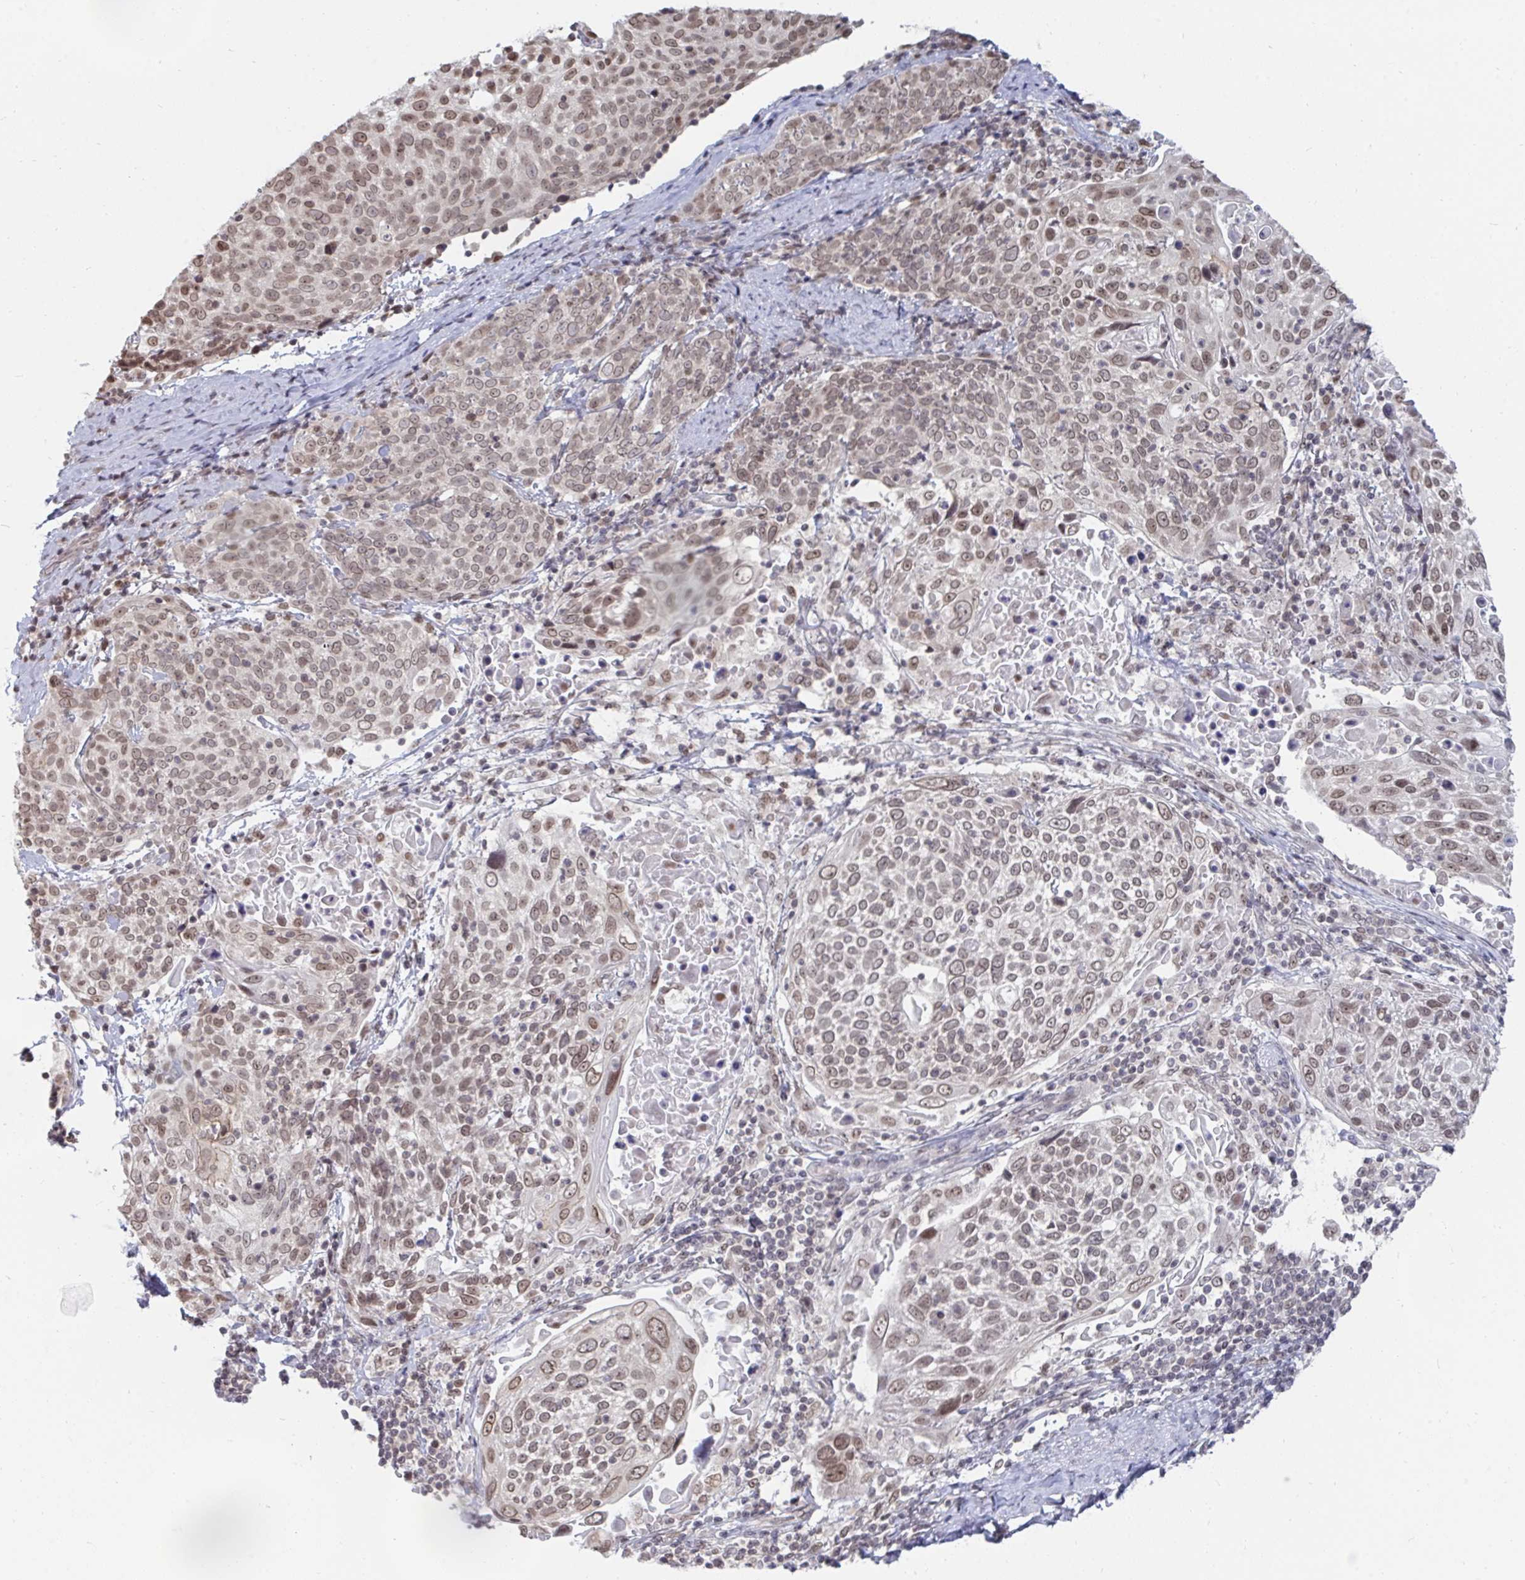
{"staining": {"intensity": "moderate", "quantity": ">75%", "location": "nuclear"}, "tissue": "cervical cancer", "cell_type": "Tumor cells", "image_type": "cancer", "snomed": [{"axis": "morphology", "description": "Squamous cell carcinoma, NOS"}, {"axis": "topography", "description": "Cervix"}], "caption": "IHC micrograph of neoplastic tissue: cervical squamous cell carcinoma stained using IHC displays medium levels of moderate protein expression localized specifically in the nuclear of tumor cells, appearing as a nuclear brown color.", "gene": "TRIP12", "patient": {"sex": "female", "age": 61}}